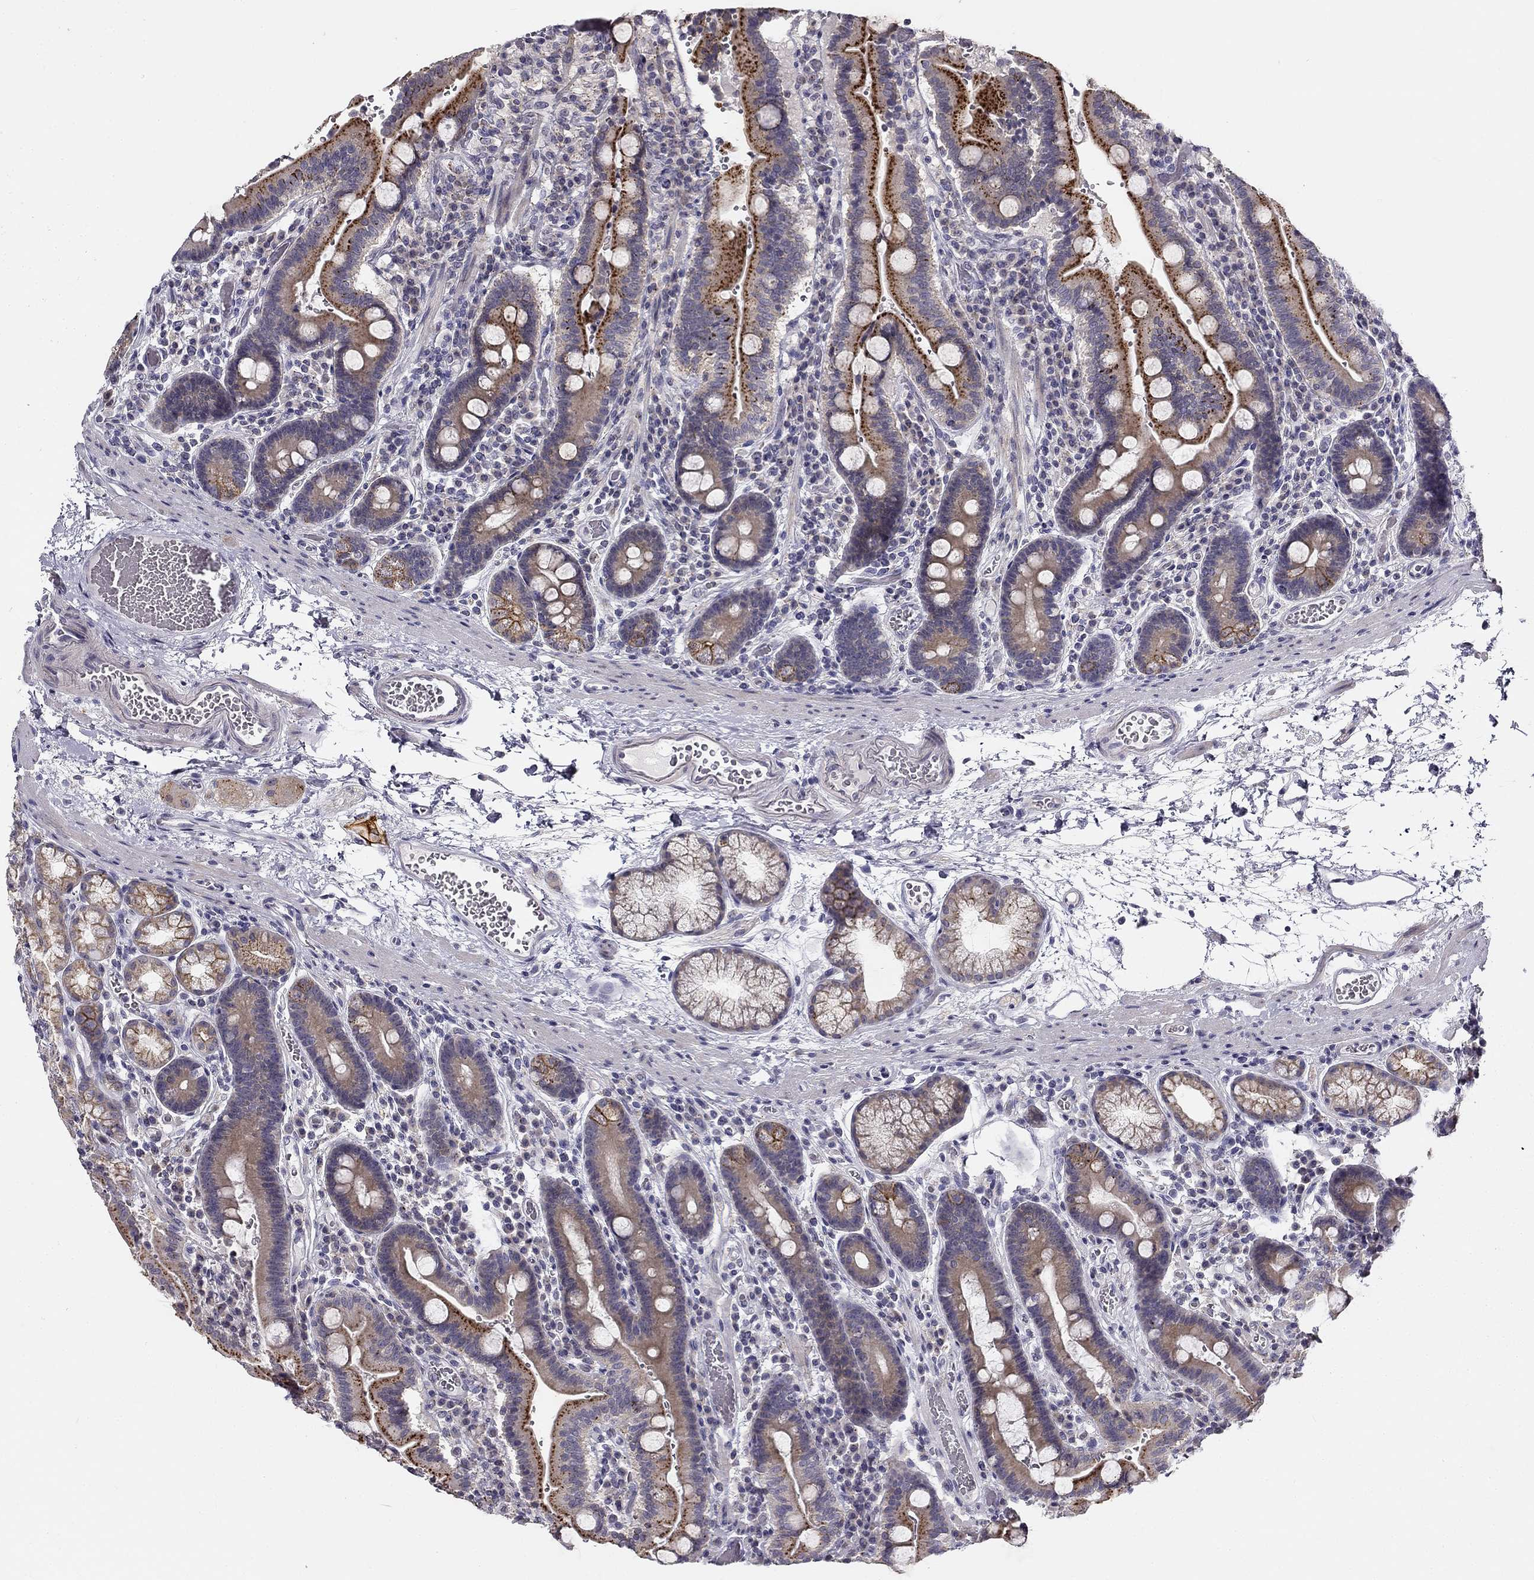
{"staining": {"intensity": "strong", "quantity": "25%-75%", "location": "cytoplasmic/membranous"}, "tissue": "duodenum", "cell_type": "Glandular cells", "image_type": "normal", "snomed": [{"axis": "morphology", "description": "Normal tissue, NOS"}, {"axis": "topography", "description": "Duodenum"}], "caption": "Strong cytoplasmic/membranous expression is identified in approximately 25%-75% of glandular cells in benign duodenum. The staining was performed using DAB, with brown indicating positive protein expression. Nuclei are stained blue with hematoxylin.", "gene": "CNR1", "patient": {"sex": "female", "age": 62}}